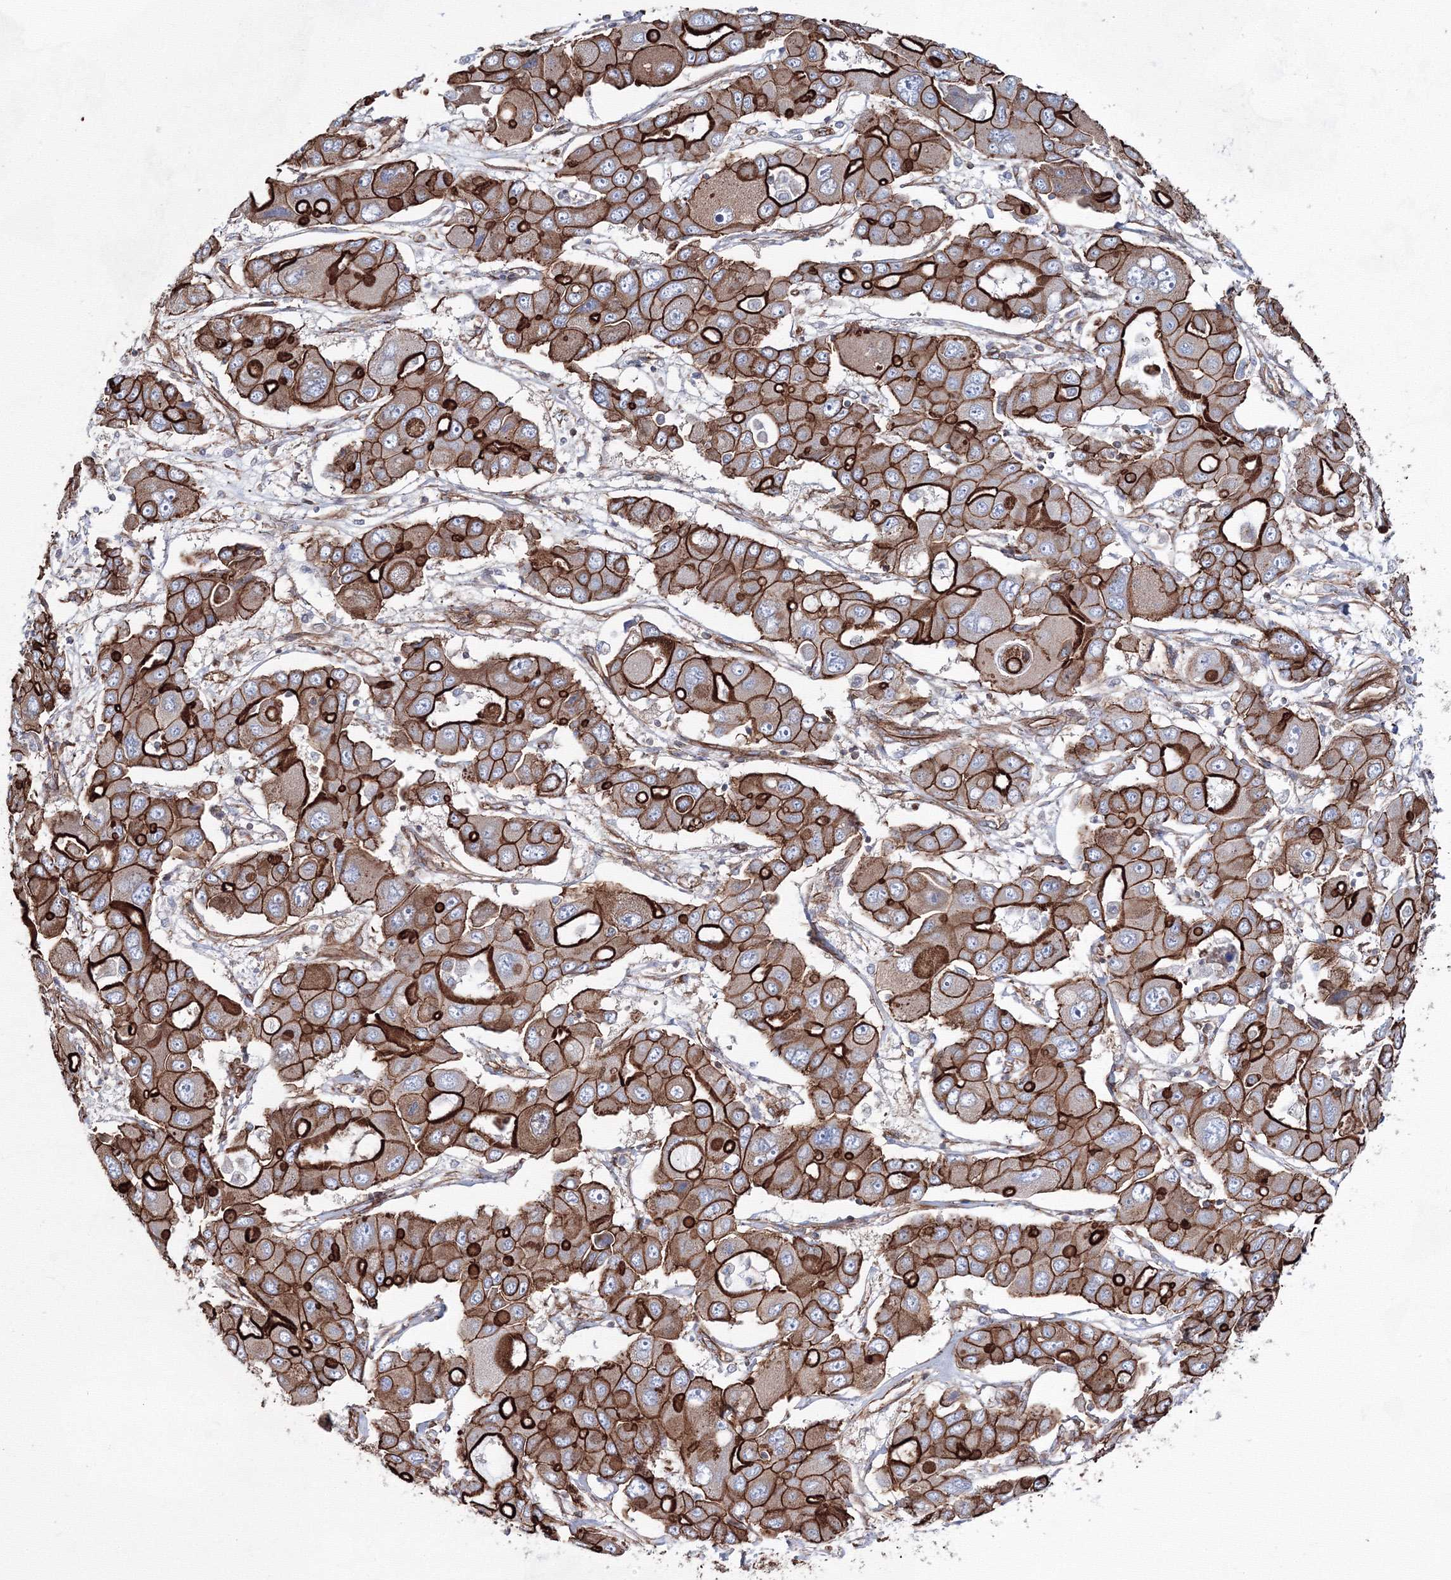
{"staining": {"intensity": "strong", "quantity": ">75%", "location": "cytoplasmic/membranous"}, "tissue": "liver cancer", "cell_type": "Tumor cells", "image_type": "cancer", "snomed": [{"axis": "morphology", "description": "Cholangiocarcinoma"}, {"axis": "topography", "description": "Liver"}], "caption": "IHC (DAB) staining of cholangiocarcinoma (liver) exhibits strong cytoplasmic/membranous protein staining in about >75% of tumor cells.", "gene": "ANKRD37", "patient": {"sex": "male", "age": 67}}